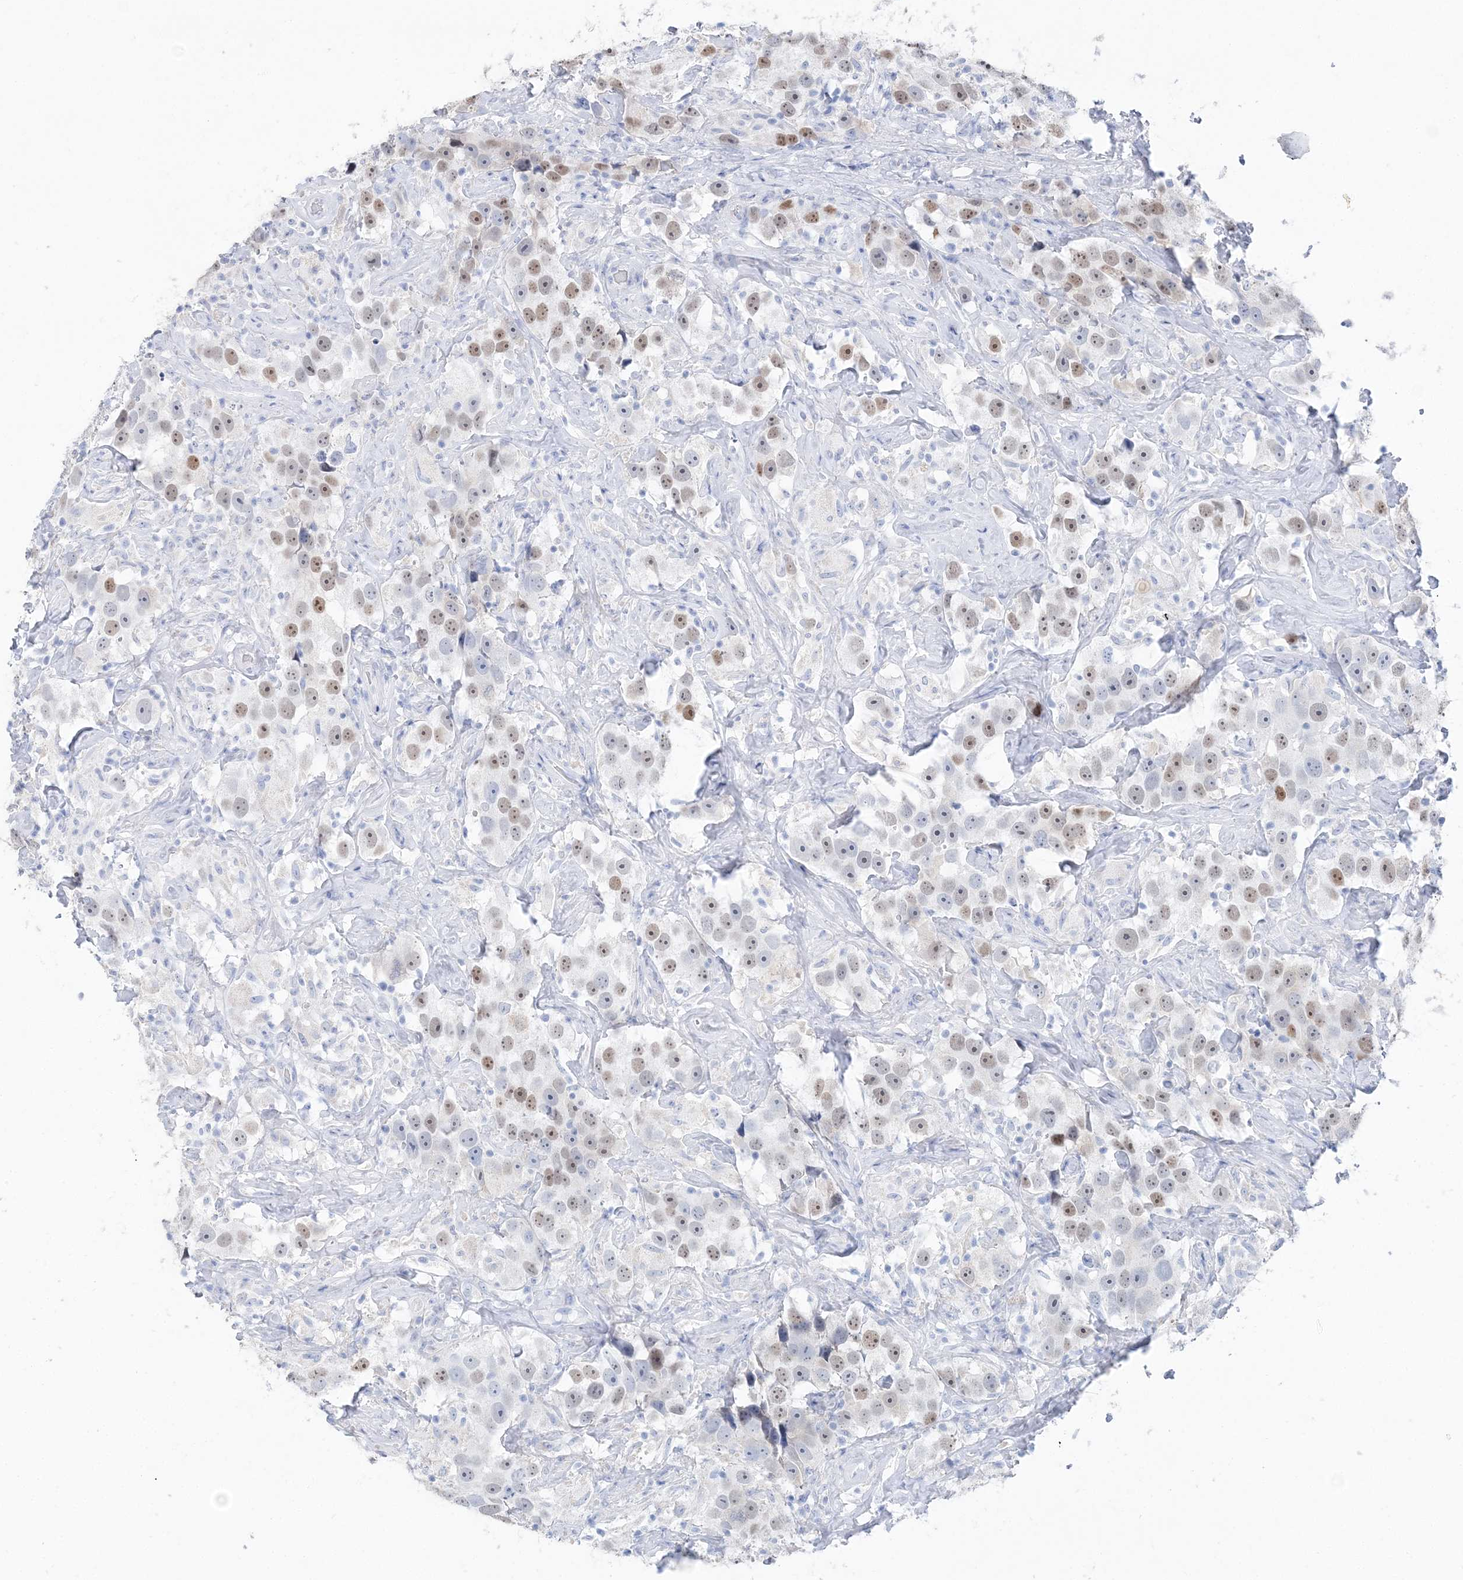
{"staining": {"intensity": "moderate", "quantity": "25%-75%", "location": "nuclear"}, "tissue": "testis cancer", "cell_type": "Tumor cells", "image_type": "cancer", "snomed": [{"axis": "morphology", "description": "Seminoma, NOS"}, {"axis": "topography", "description": "Testis"}], "caption": "Human testis cancer stained with a brown dye shows moderate nuclear positive expression in approximately 25%-75% of tumor cells.", "gene": "TSPYL6", "patient": {"sex": "male", "age": 49}}